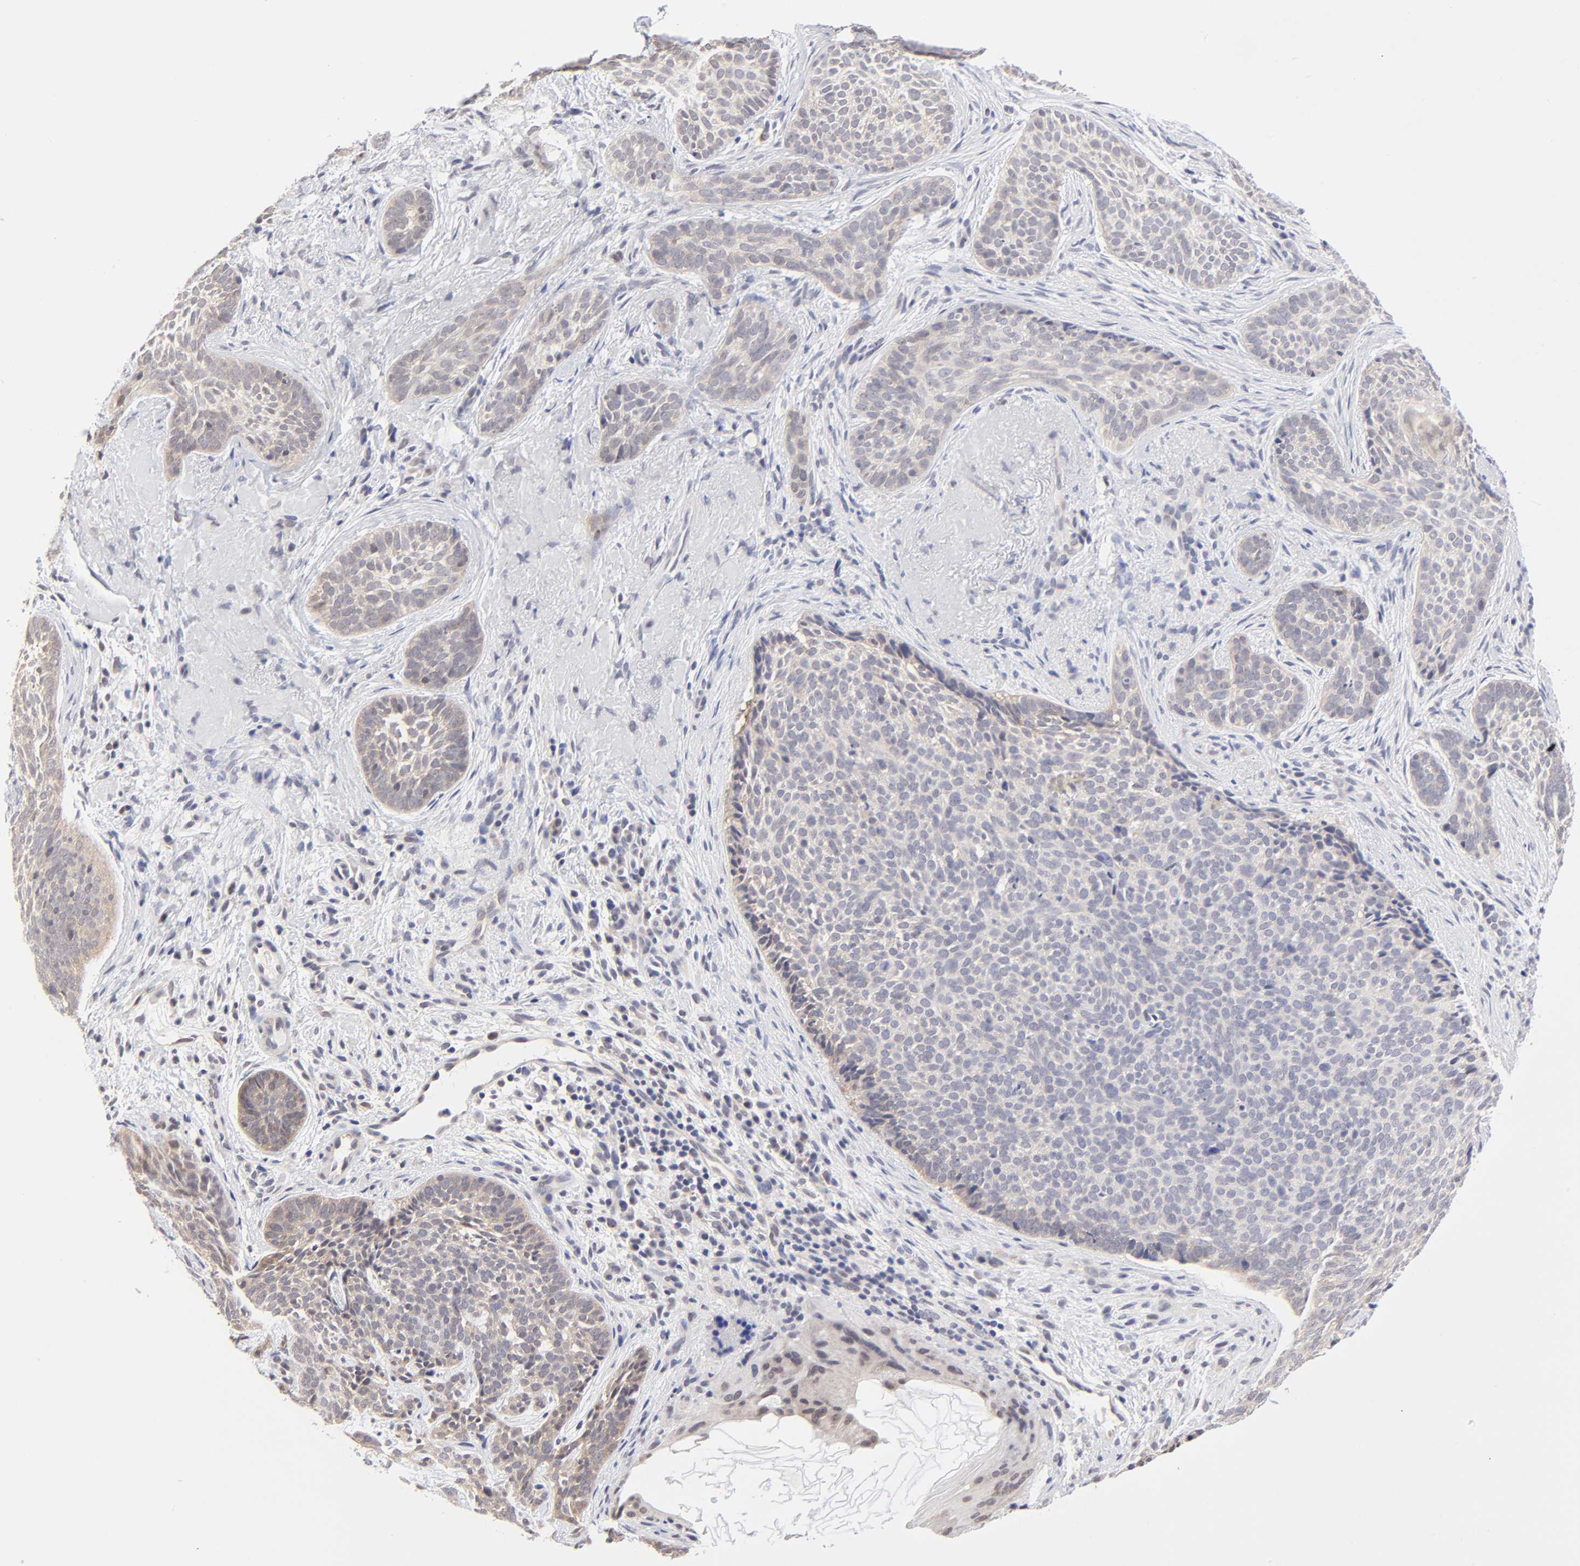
{"staining": {"intensity": "weak", "quantity": ">75%", "location": "cytoplasmic/membranous"}, "tissue": "skin cancer", "cell_type": "Tumor cells", "image_type": "cancer", "snomed": [{"axis": "morphology", "description": "Basal cell carcinoma"}, {"axis": "topography", "description": "Skin"}], "caption": "Immunohistochemistry (DAB (3,3'-diaminobenzidine)) staining of skin cancer shows weak cytoplasmic/membranous protein positivity in about >75% of tumor cells.", "gene": "FBXO8", "patient": {"sex": "male", "age": 91}}